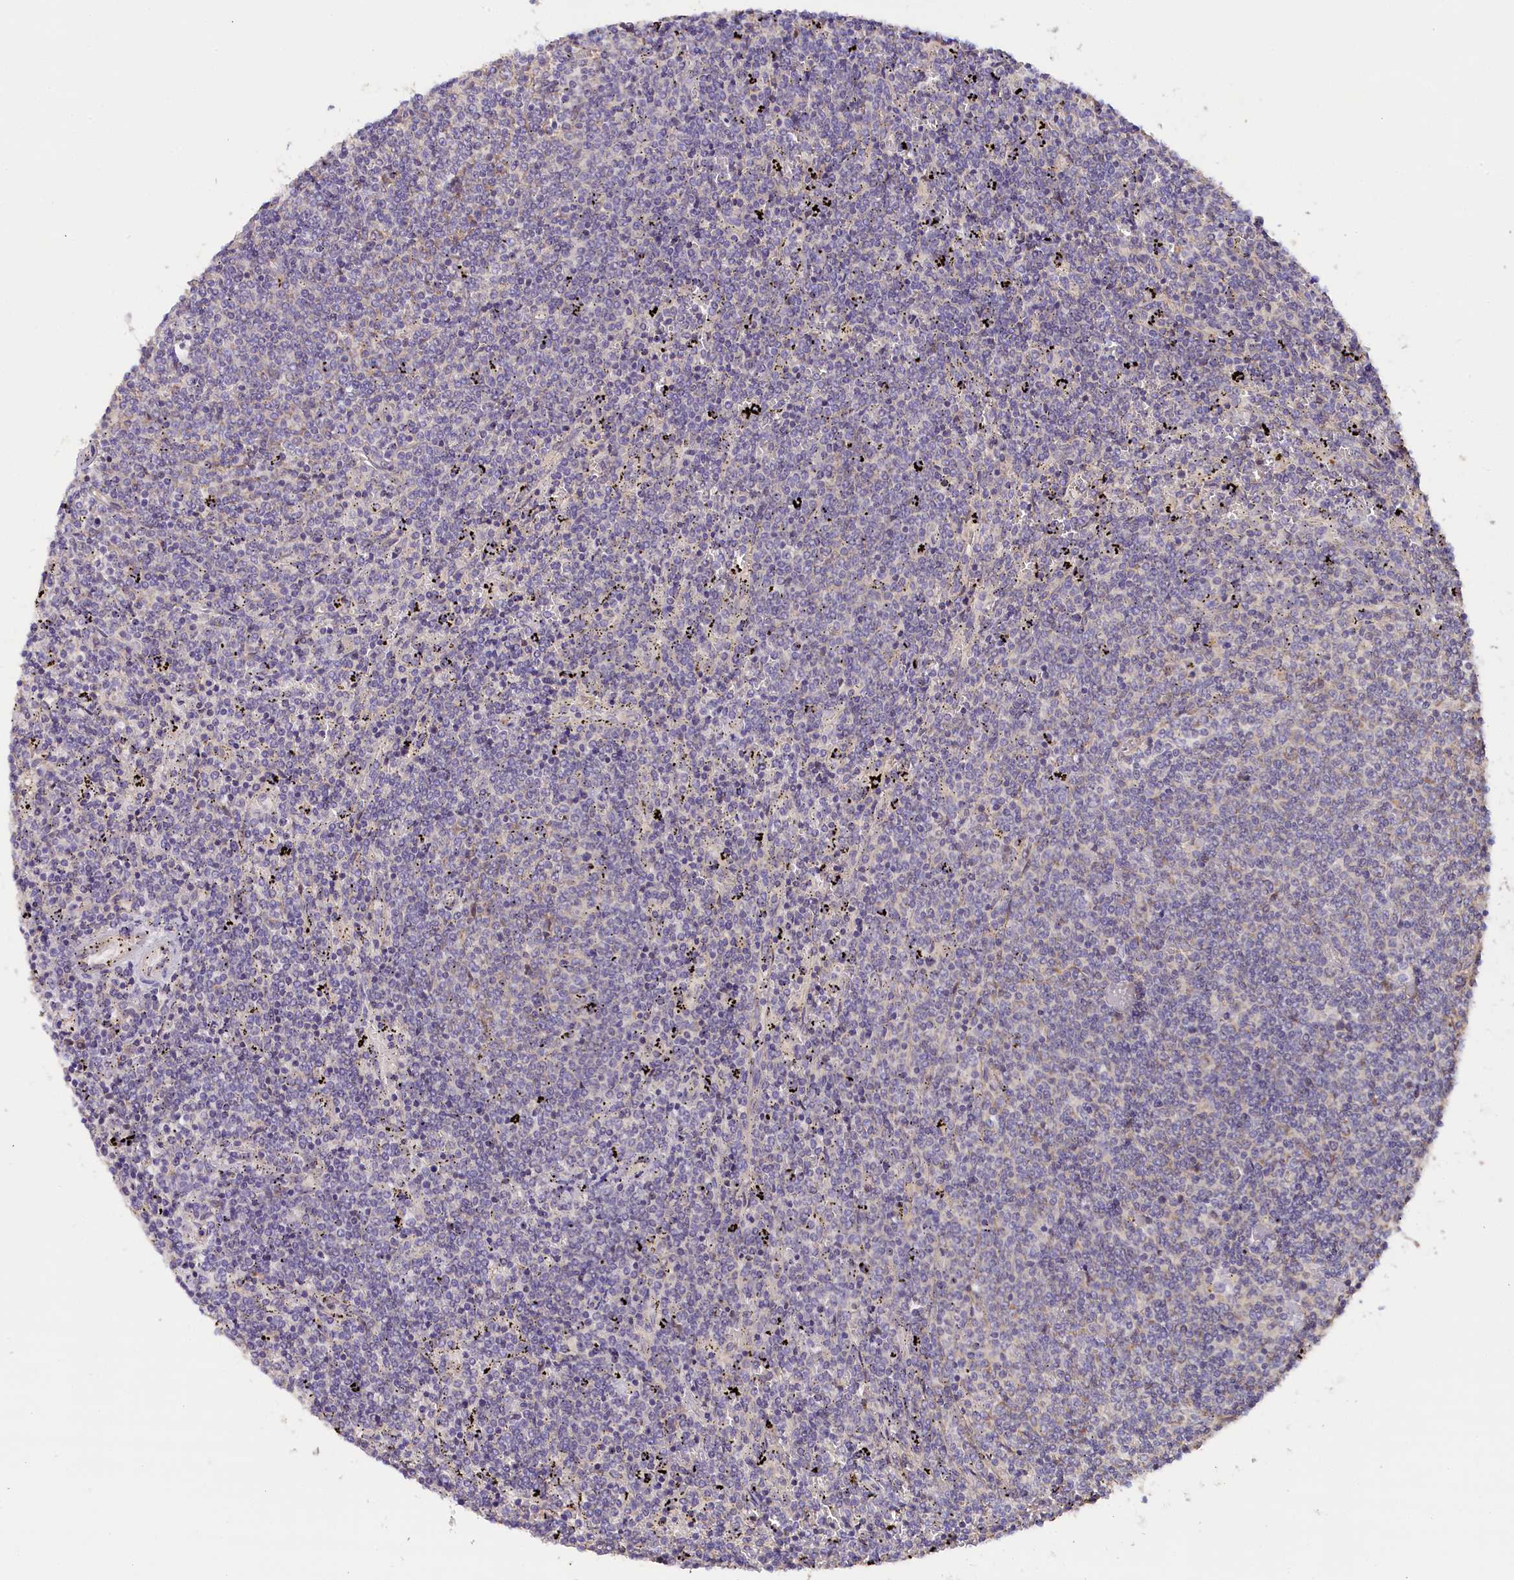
{"staining": {"intensity": "negative", "quantity": "none", "location": "none"}, "tissue": "lymphoma", "cell_type": "Tumor cells", "image_type": "cancer", "snomed": [{"axis": "morphology", "description": "Malignant lymphoma, non-Hodgkin's type, Low grade"}, {"axis": "topography", "description": "Spleen"}], "caption": "Tumor cells show no significant protein staining in low-grade malignant lymphoma, non-Hodgkin's type. The staining was performed using DAB (3,3'-diaminobenzidine) to visualize the protein expression in brown, while the nuclei were stained in blue with hematoxylin (Magnification: 20x).", "gene": "KATNB1", "patient": {"sex": "female", "age": 50}}